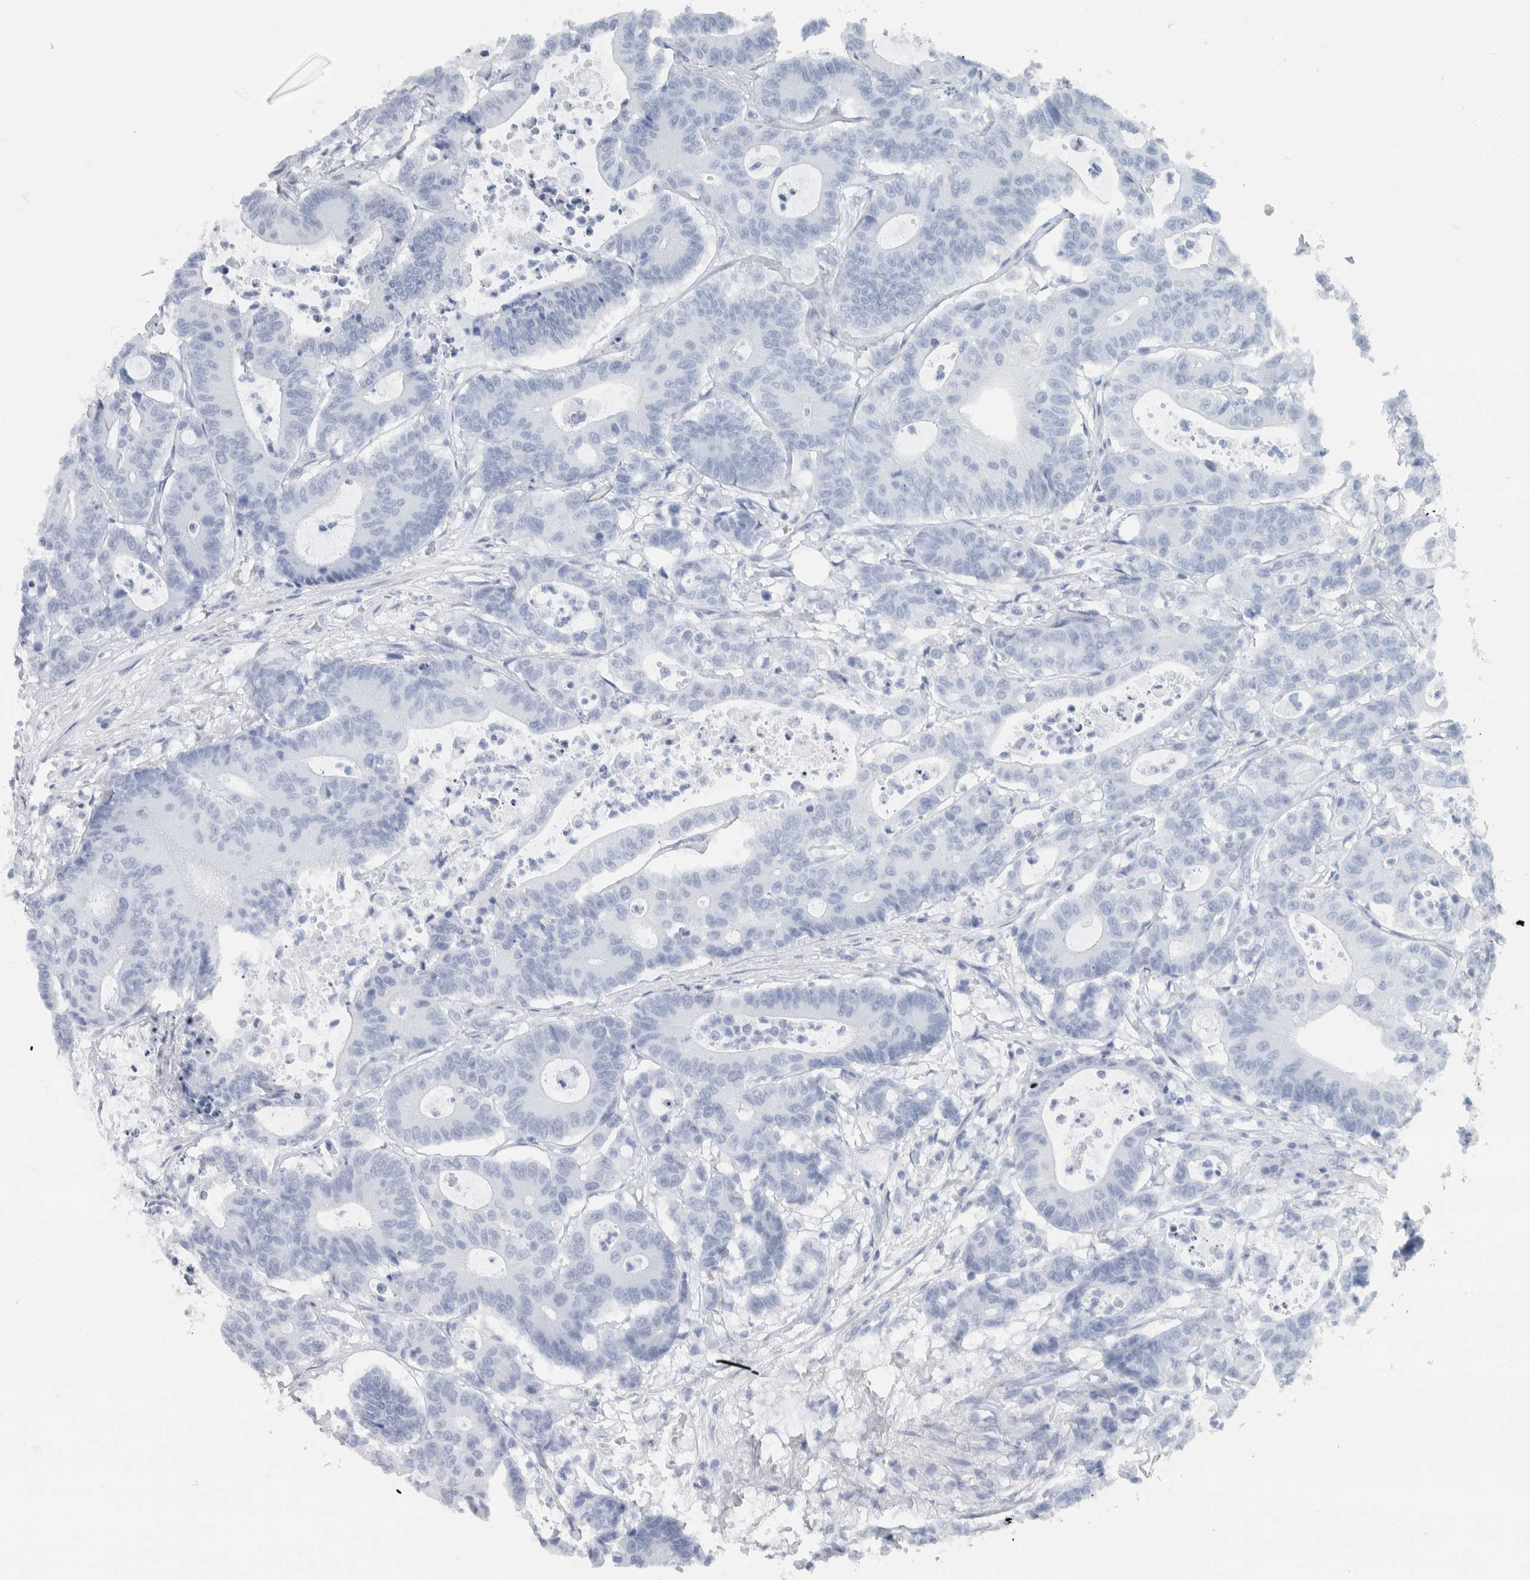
{"staining": {"intensity": "negative", "quantity": "none", "location": "none"}, "tissue": "colorectal cancer", "cell_type": "Tumor cells", "image_type": "cancer", "snomed": [{"axis": "morphology", "description": "Adenocarcinoma, NOS"}, {"axis": "topography", "description": "Colon"}], "caption": "This micrograph is of colorectal cancer stained with immunohistochemistry (IHC) to label a protein in brown with the nuclei are counter-stained blue. There is no staining in tumor cells. (DAB immunohistochemistry (IHC), high magnification).", "gene": "NEFM", "patient": {"sex": "female", "age": 84}}